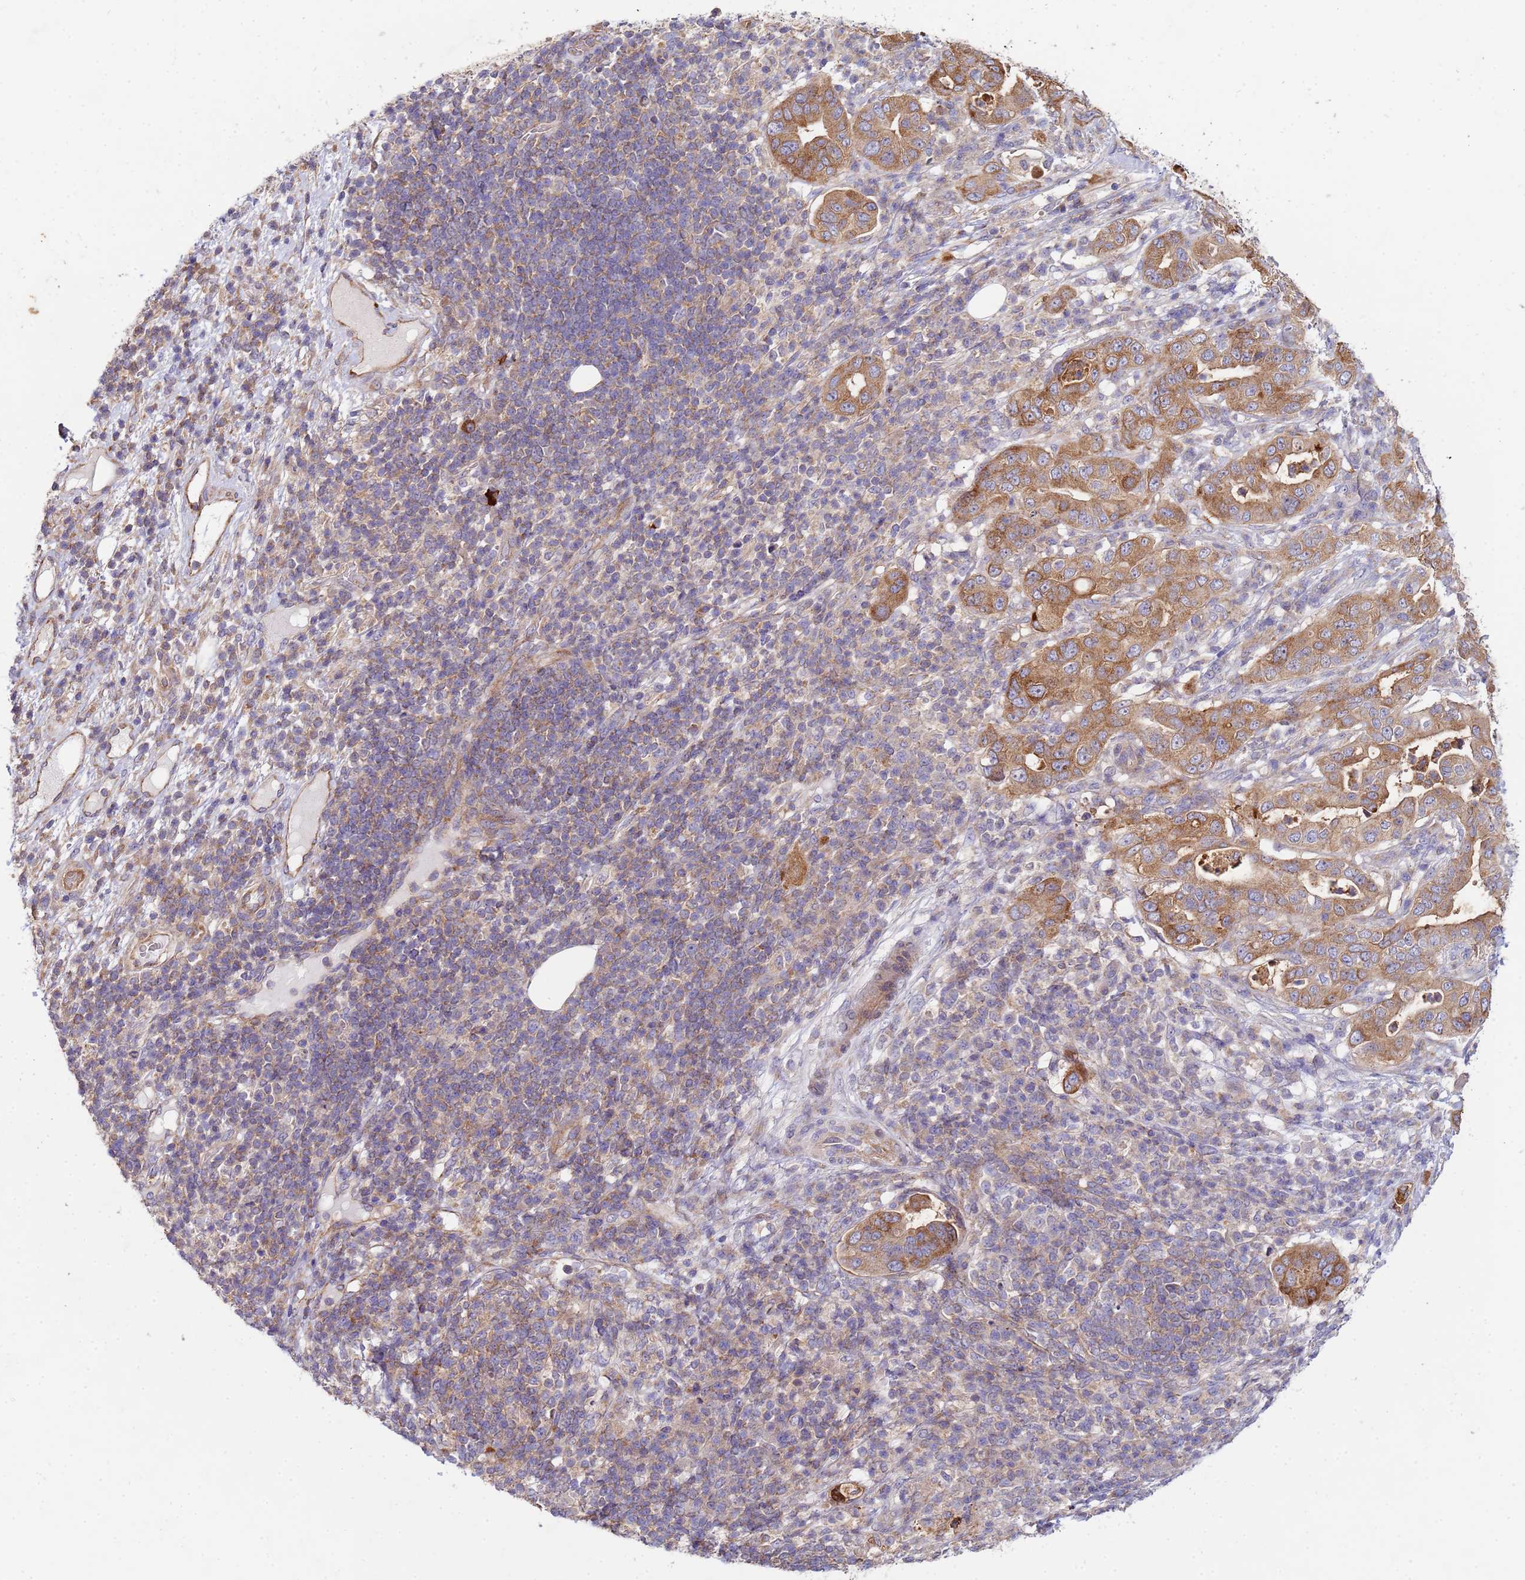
{"staining": {"intensity": "moderate", "quantity": ">75%", "location": "cytoplasmic/membranous"}, "tissue": "pancreatic cancer", "cell_type": "Tumor cells", "image_type": "cancer", "snomed": [{"axis": "morphology", "description": "Normal tissue, NOS"}, {"axis": "morphology", "description": "Adenocarcinoma, NOS"}, {"axis": "topography", "description": "Lymph node"}, {"axis": "topography", "description": "Pancreas"}], "caption": "Pancreatic adenocarcinoma stained with a brown dye exhibits moderate cytoplasmic/membranous positive expression in approximately >75% of tumor cells.", "gene": "CDC34", "patient": {"sex": "female", "age": 67}}